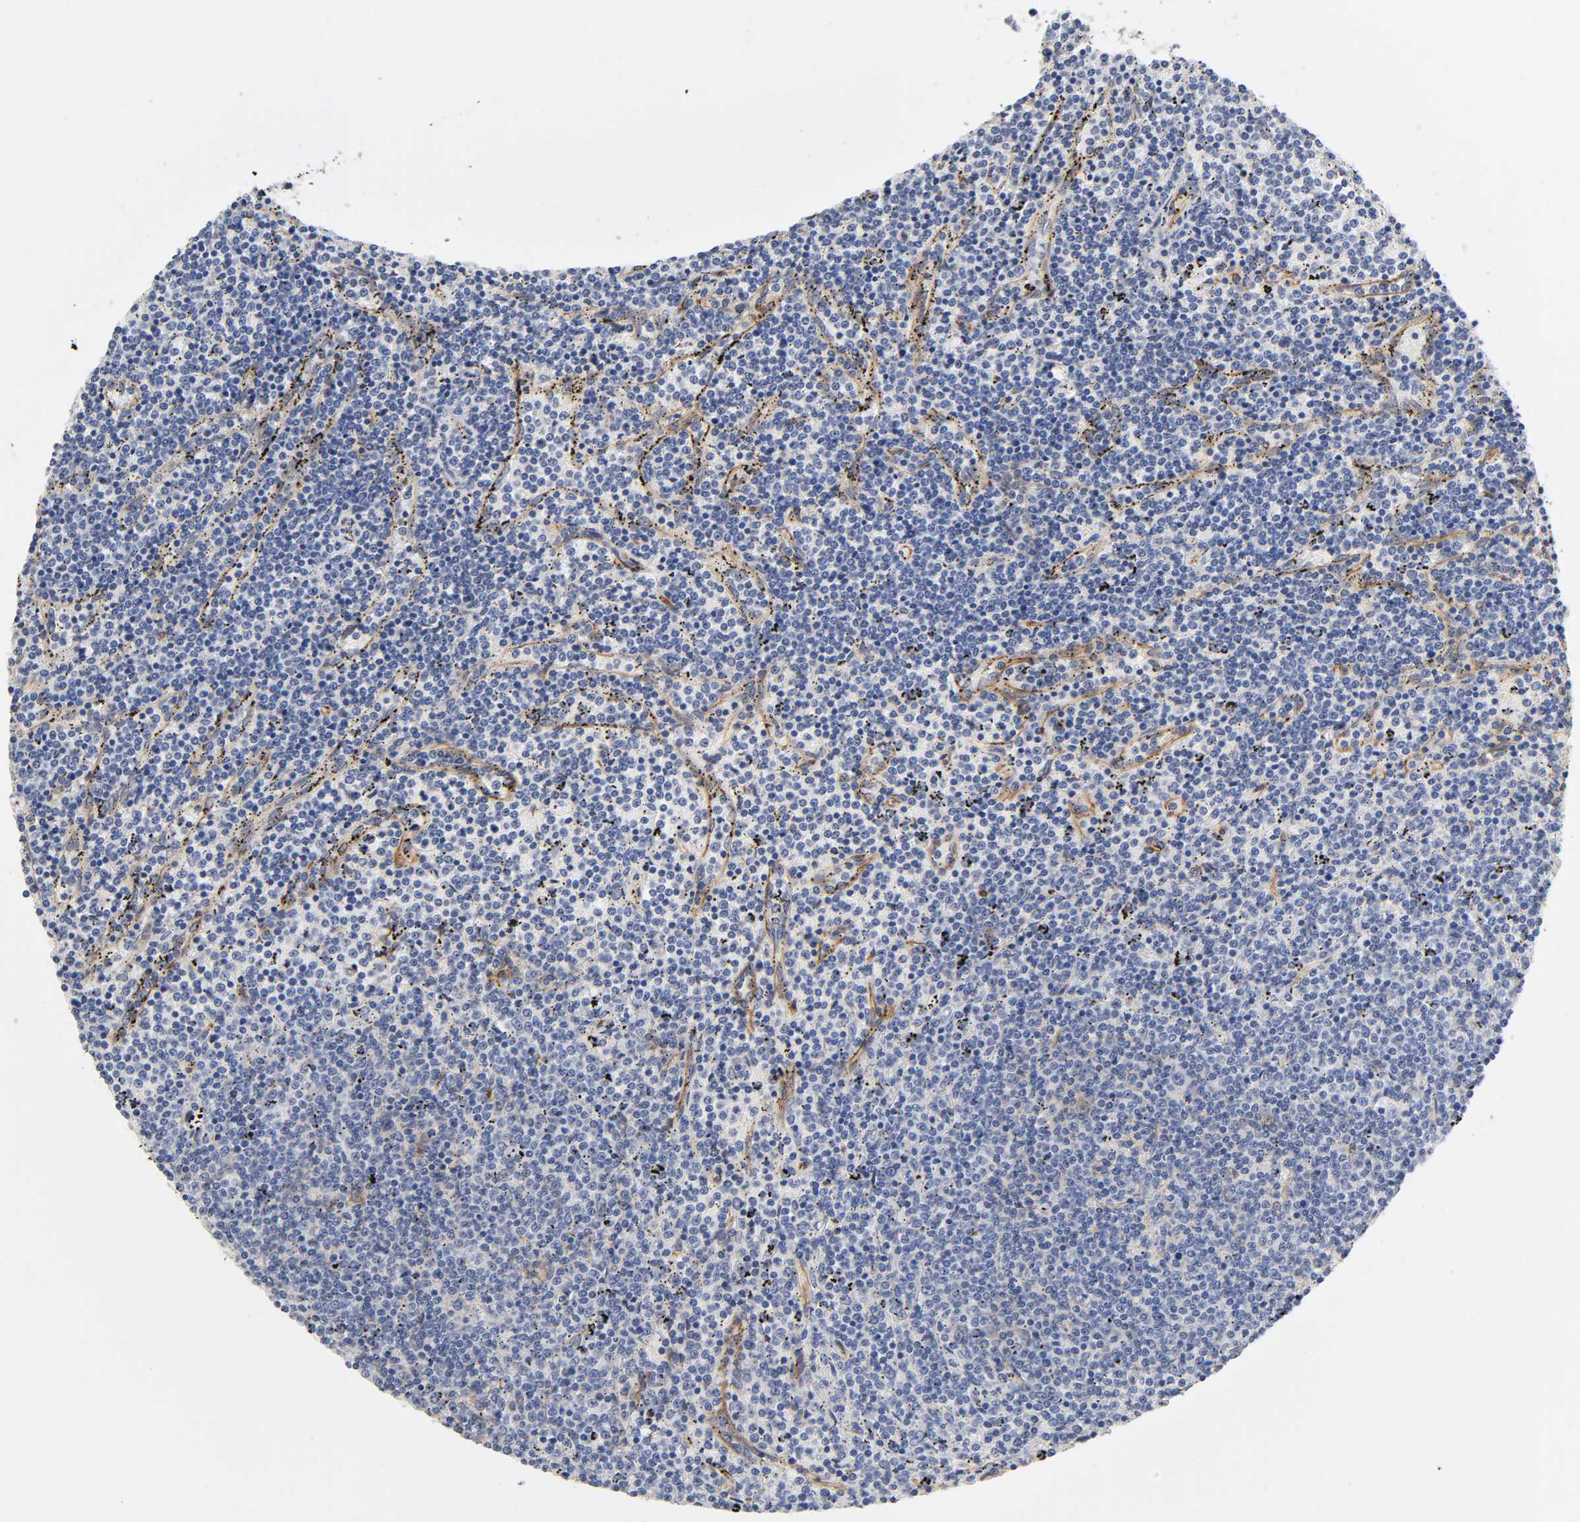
{"staining": {"intensity": "negative", "quantity": "none", "location": "none"}, "tissue": "lymphoma", "cell_type": "Tumor cells", "image_type": "cancer", "snomed": [{"axis": "morphology", "description": "Malignant lymphoma, non-Hodgkin's type, Low grade"}, {"axis": "topography", "description": "Spleen"}], "caption": "Tumor cells are negative for brown protein staining in lymphoma.", "gene": "RAB13", "patient": {"sex": "female", "age": 50}}